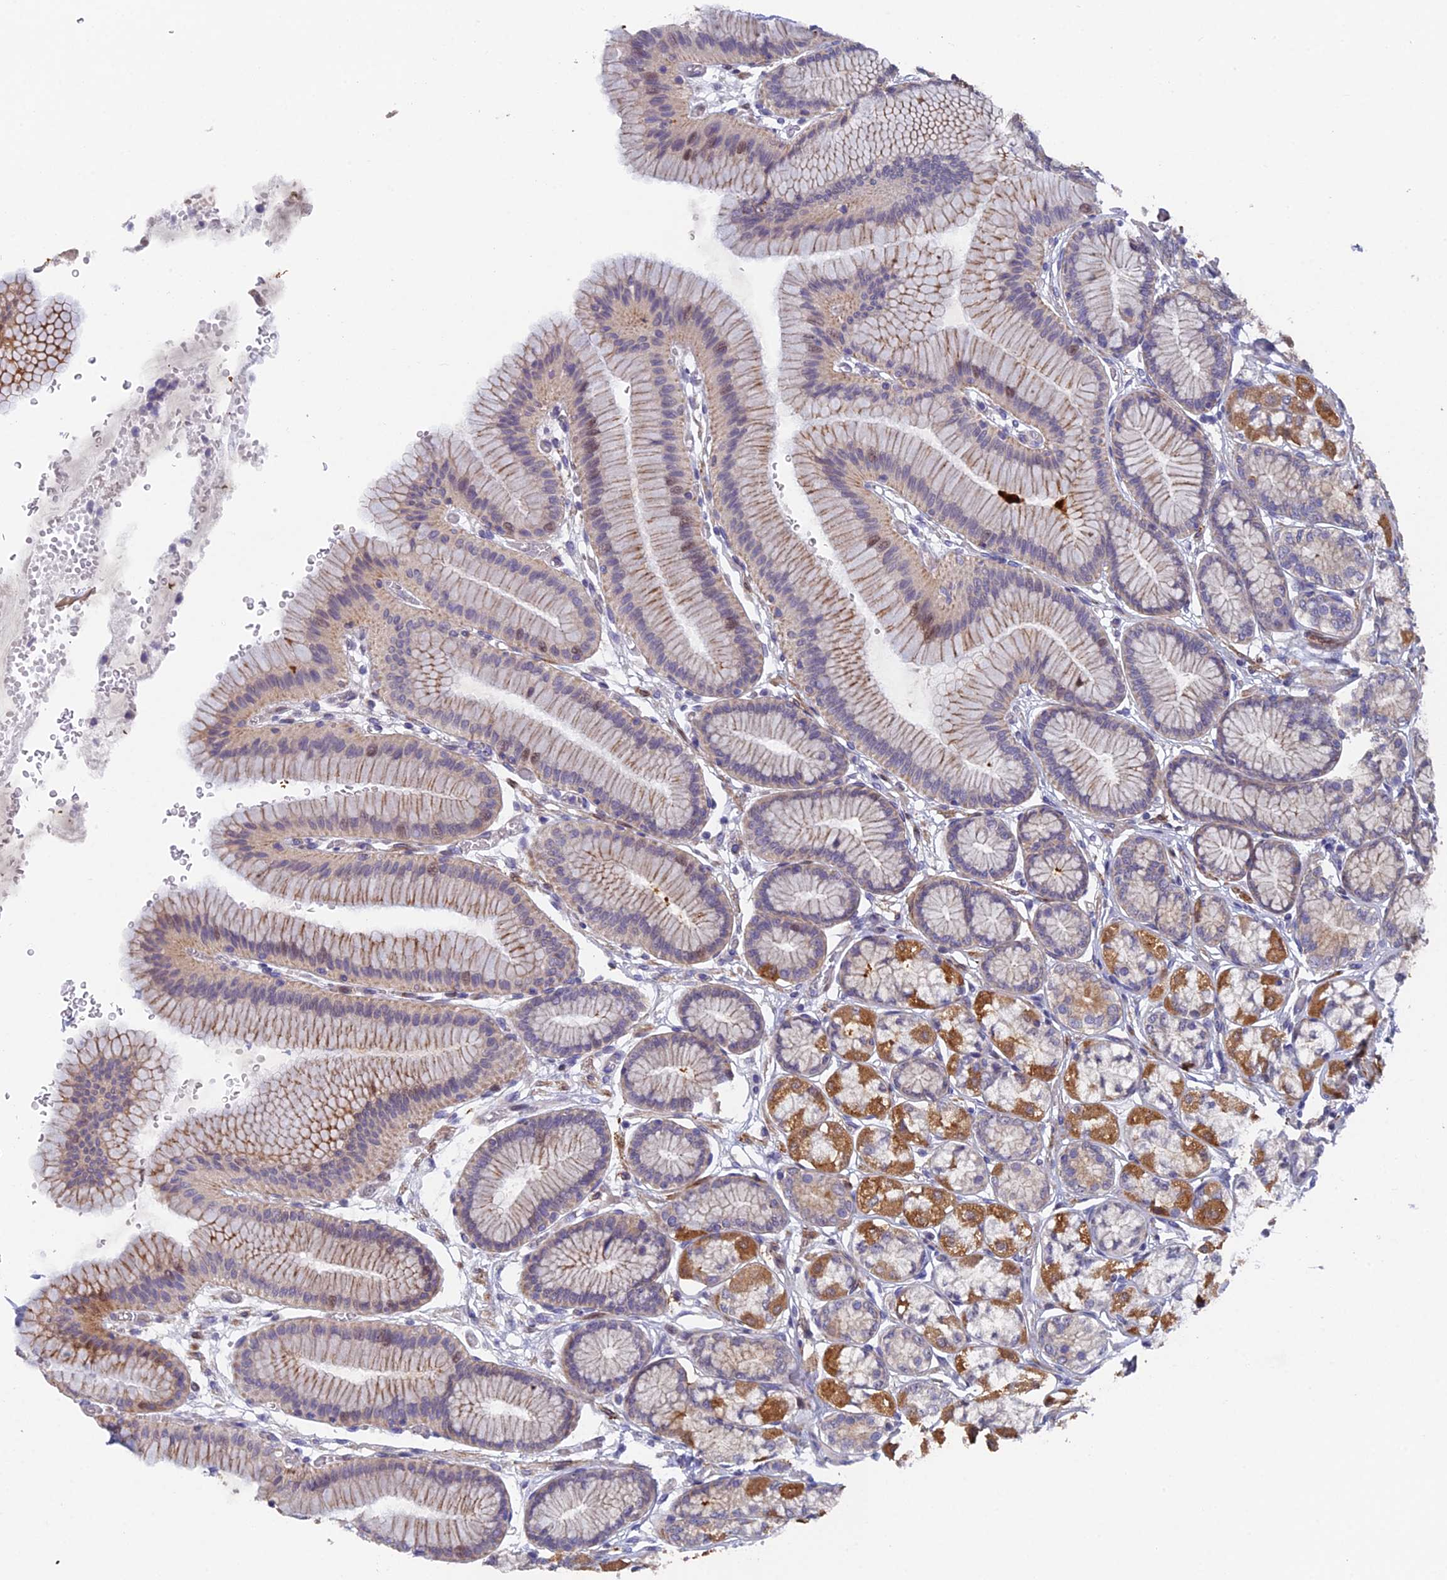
{"staining": {"intensity": "strong", "quantity": "25%-75%", "location": "cytoplasmic/membranous"}, "tissue": "stomach", "cell_type": "Glandular cells", "image_type": "normal", "snomed": [{"axis": "morphology", "description": "Normal tissue, NOS"}, {"axis": "morphology", "description": "Adenocarcinoma, NOS"}, {"axis": "morphology", "description": "Adenocarcinoma, High grade"}, {"axis": "topography", "description": "Stomach, upper"}, {"axis": "topography", "description": "Stomach"}], "caption": "Immunohistochemical staining of normal human stomach displays high levels of strong cytoplasmic/membranous expression in about 25%-75% of glandular cells. (Stains: DAB (3,3'-diaminobenzidine) in brown, nuclei in blue, Microscopy: brightfield microscopy at high magnification).", "gene": "RAB28", "patient": {"sex": "female", "age": 65}}